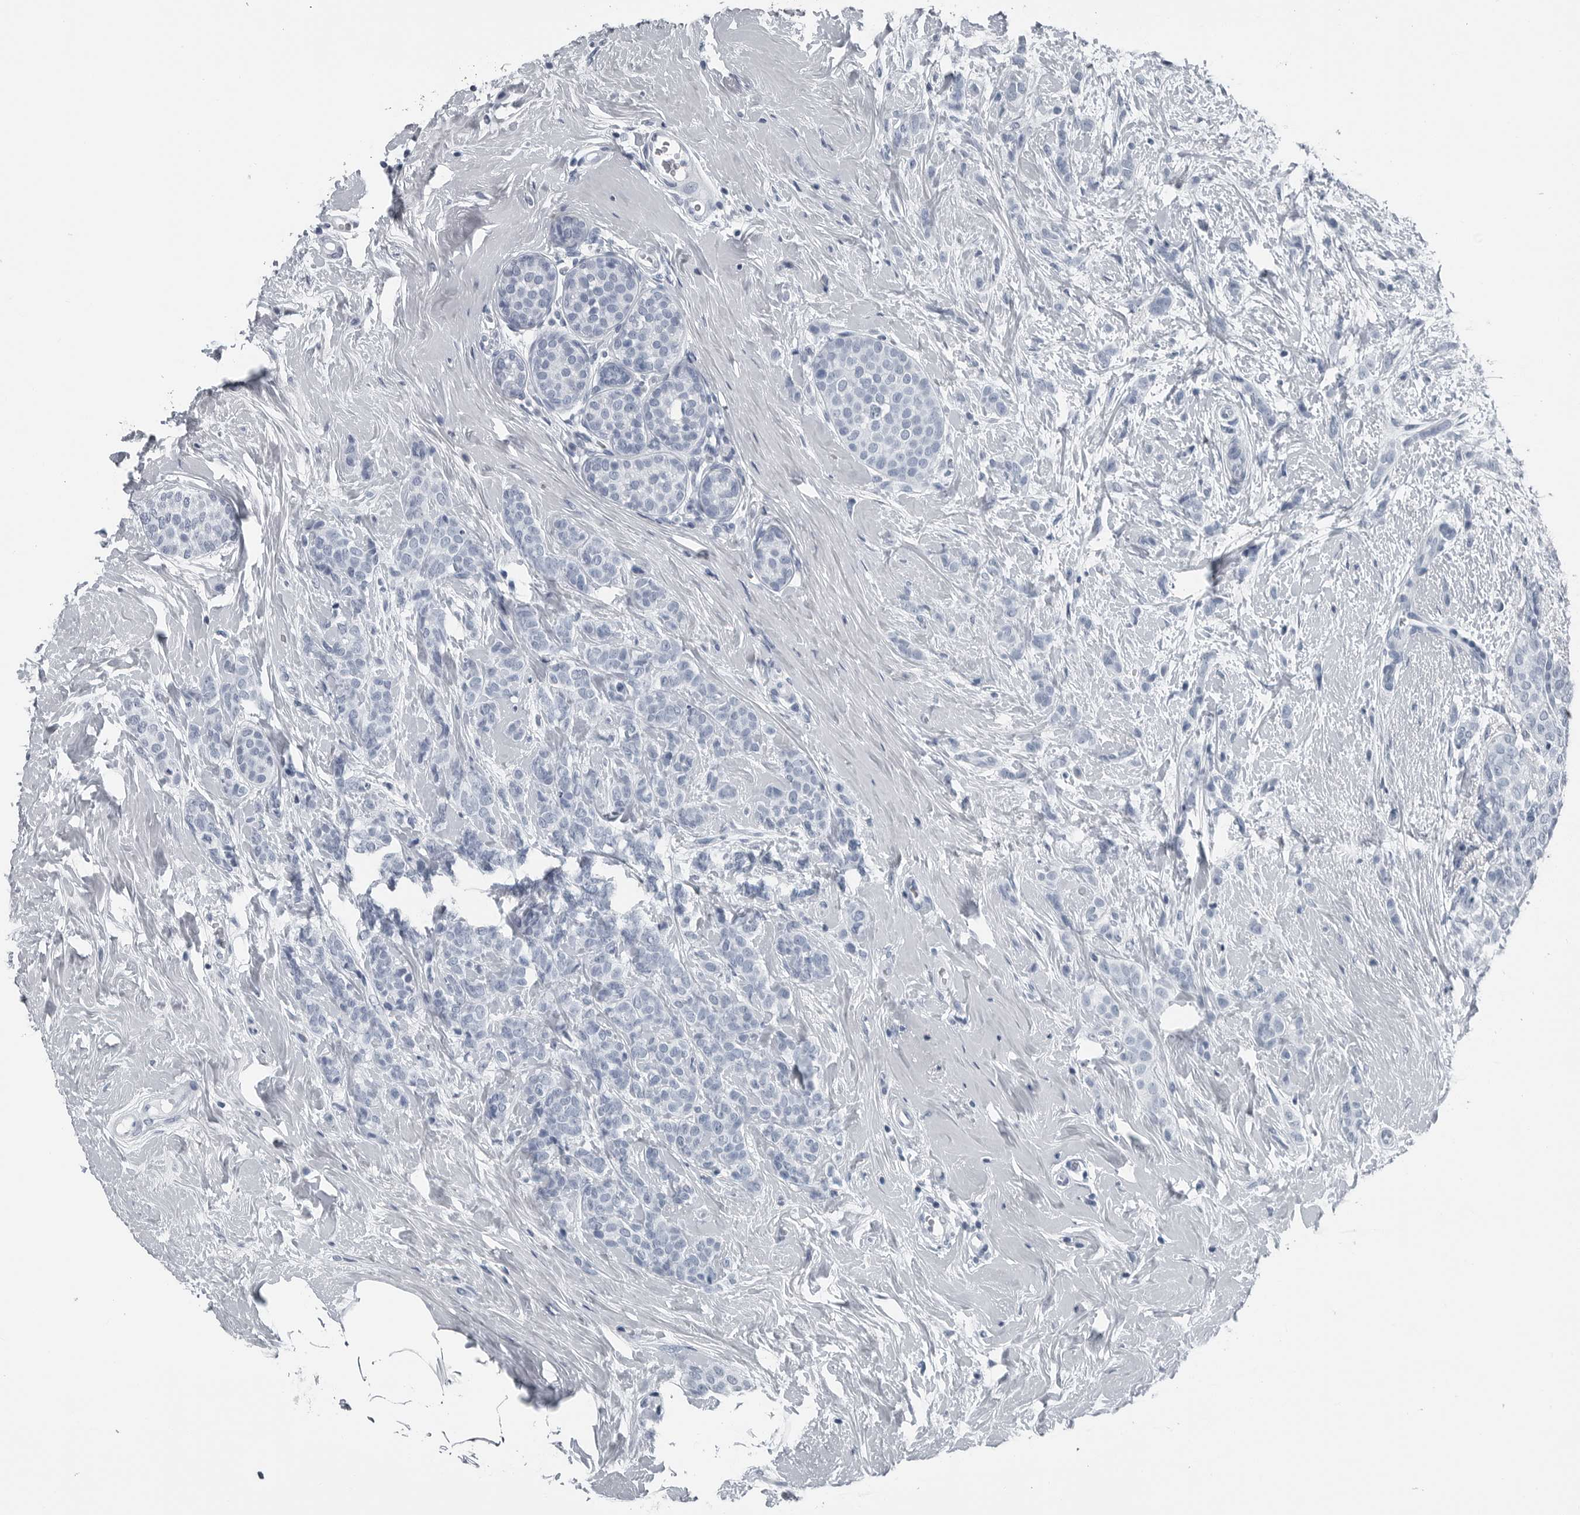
{"staining": {"intensity": "negative", "quantity": "none", "location": "none"}, "tissue": "breast cancer", "cell_type": "Tumor cells", "image_type": "cancer", "snomed": [{"axis": "morphology", "description": "Lobular carcinoma, in situ"}, {"axis": "morphology", "description": "Lobular carcinoma"}, {"axis": "topography", "description": "Breast"}], "caption": "Tumor cells show no significant positivity in breast cancer.", "gene": "SPINK1", "patient": {"sex": "female", "age": 41}}